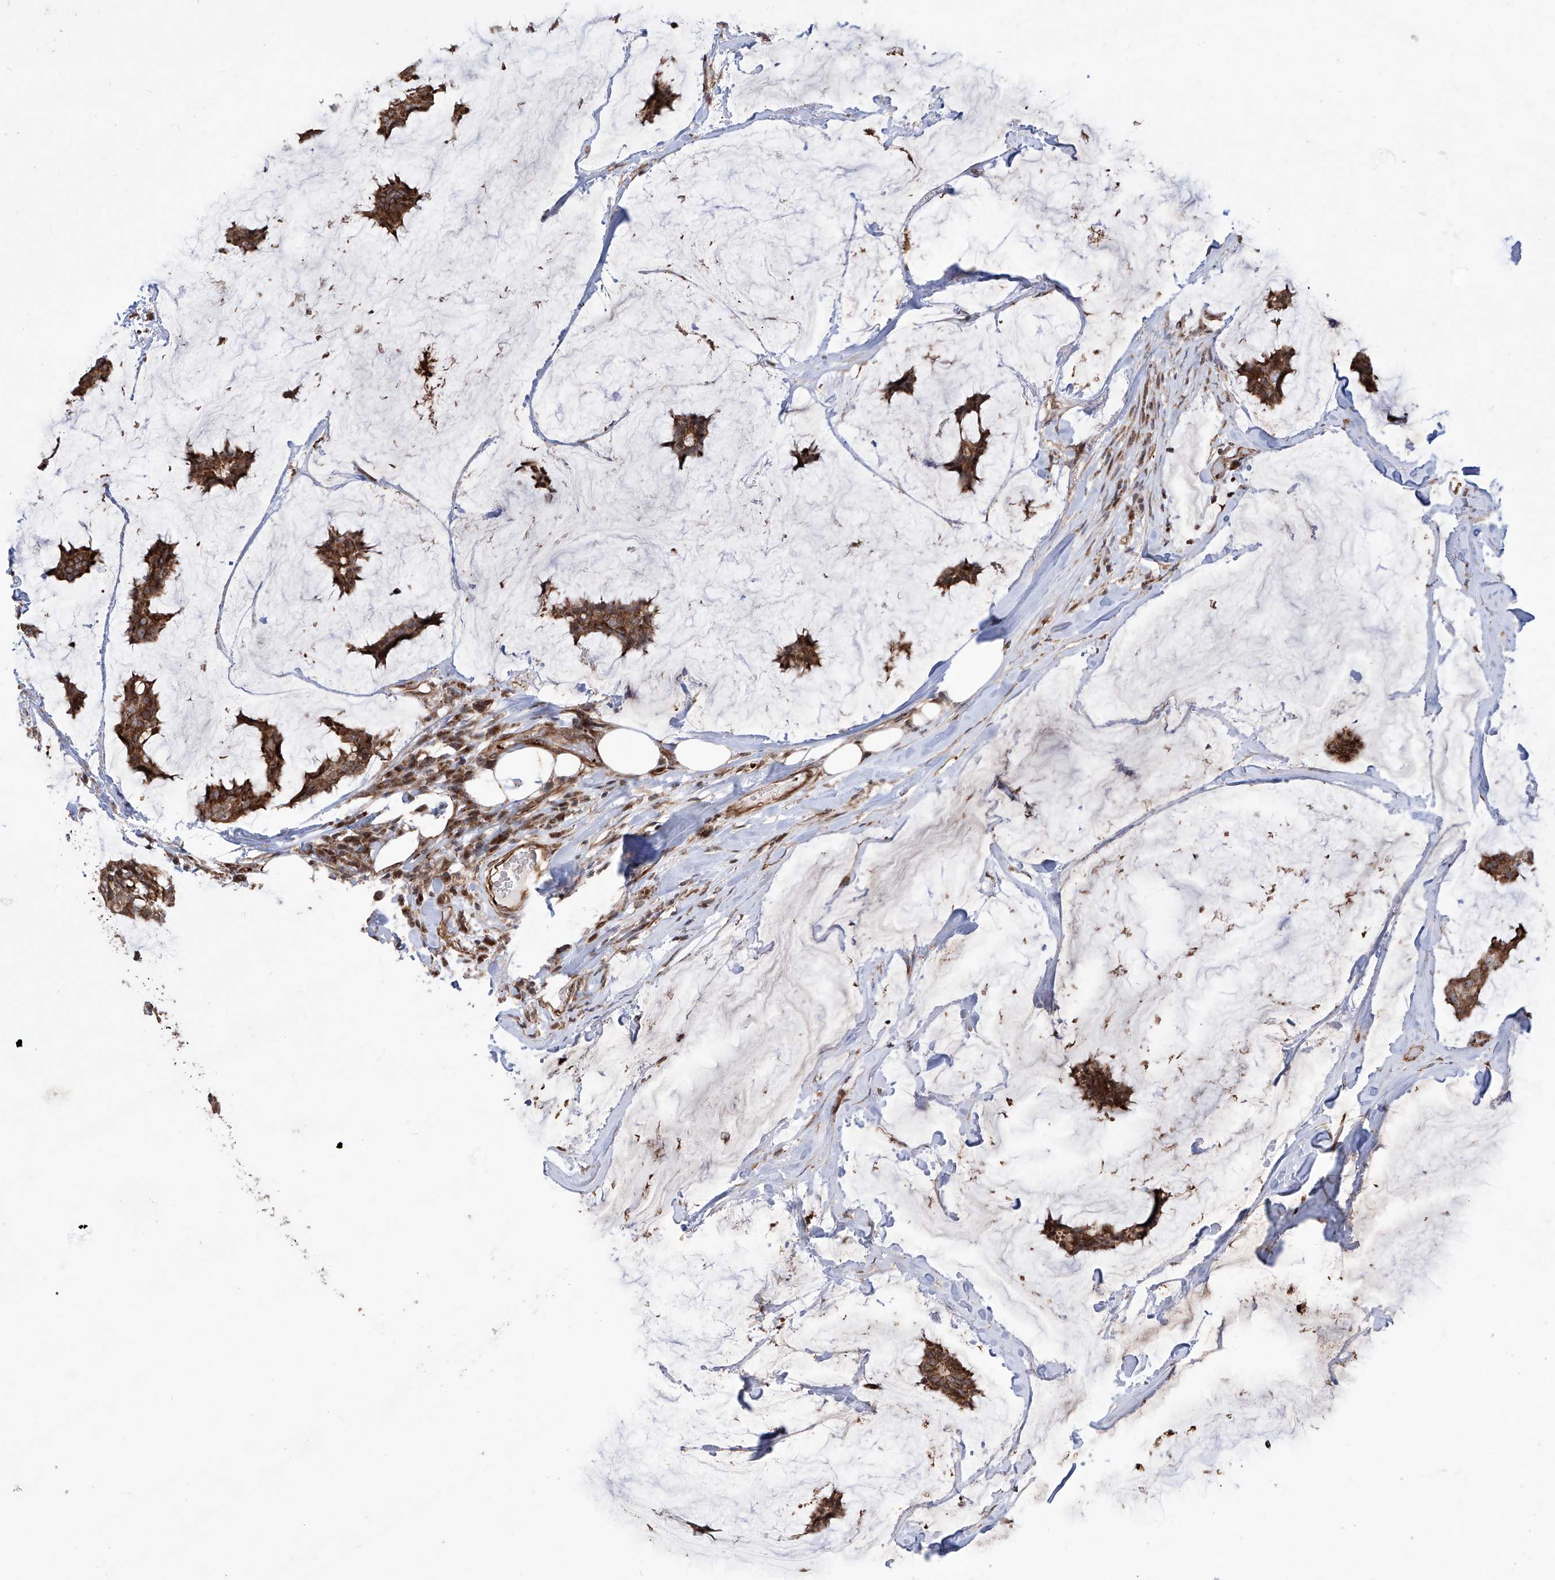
{"staining": {"intensity": "moderate", "quantity": ">75%", "location": "cytoplasmic/membranous"}, "tissue": "breast cancer", "cell_type": "Tumor cells", "image_type": "cancer", "snomed": [{"axis": "morphology", "description": "Duct carcinoma"}, {"axis": "topography", "description": "Breast"}], "caption": "Breast cancer (invasive ductal carcinoma) stained for a protein shows moderate cytoplasmic/membranous positivity in tumor cells. (DAB = brown stain, brightfield microscopy at high magnification).", "gene": "APAF1", "patient": {"sex": "female", "age": 93}}